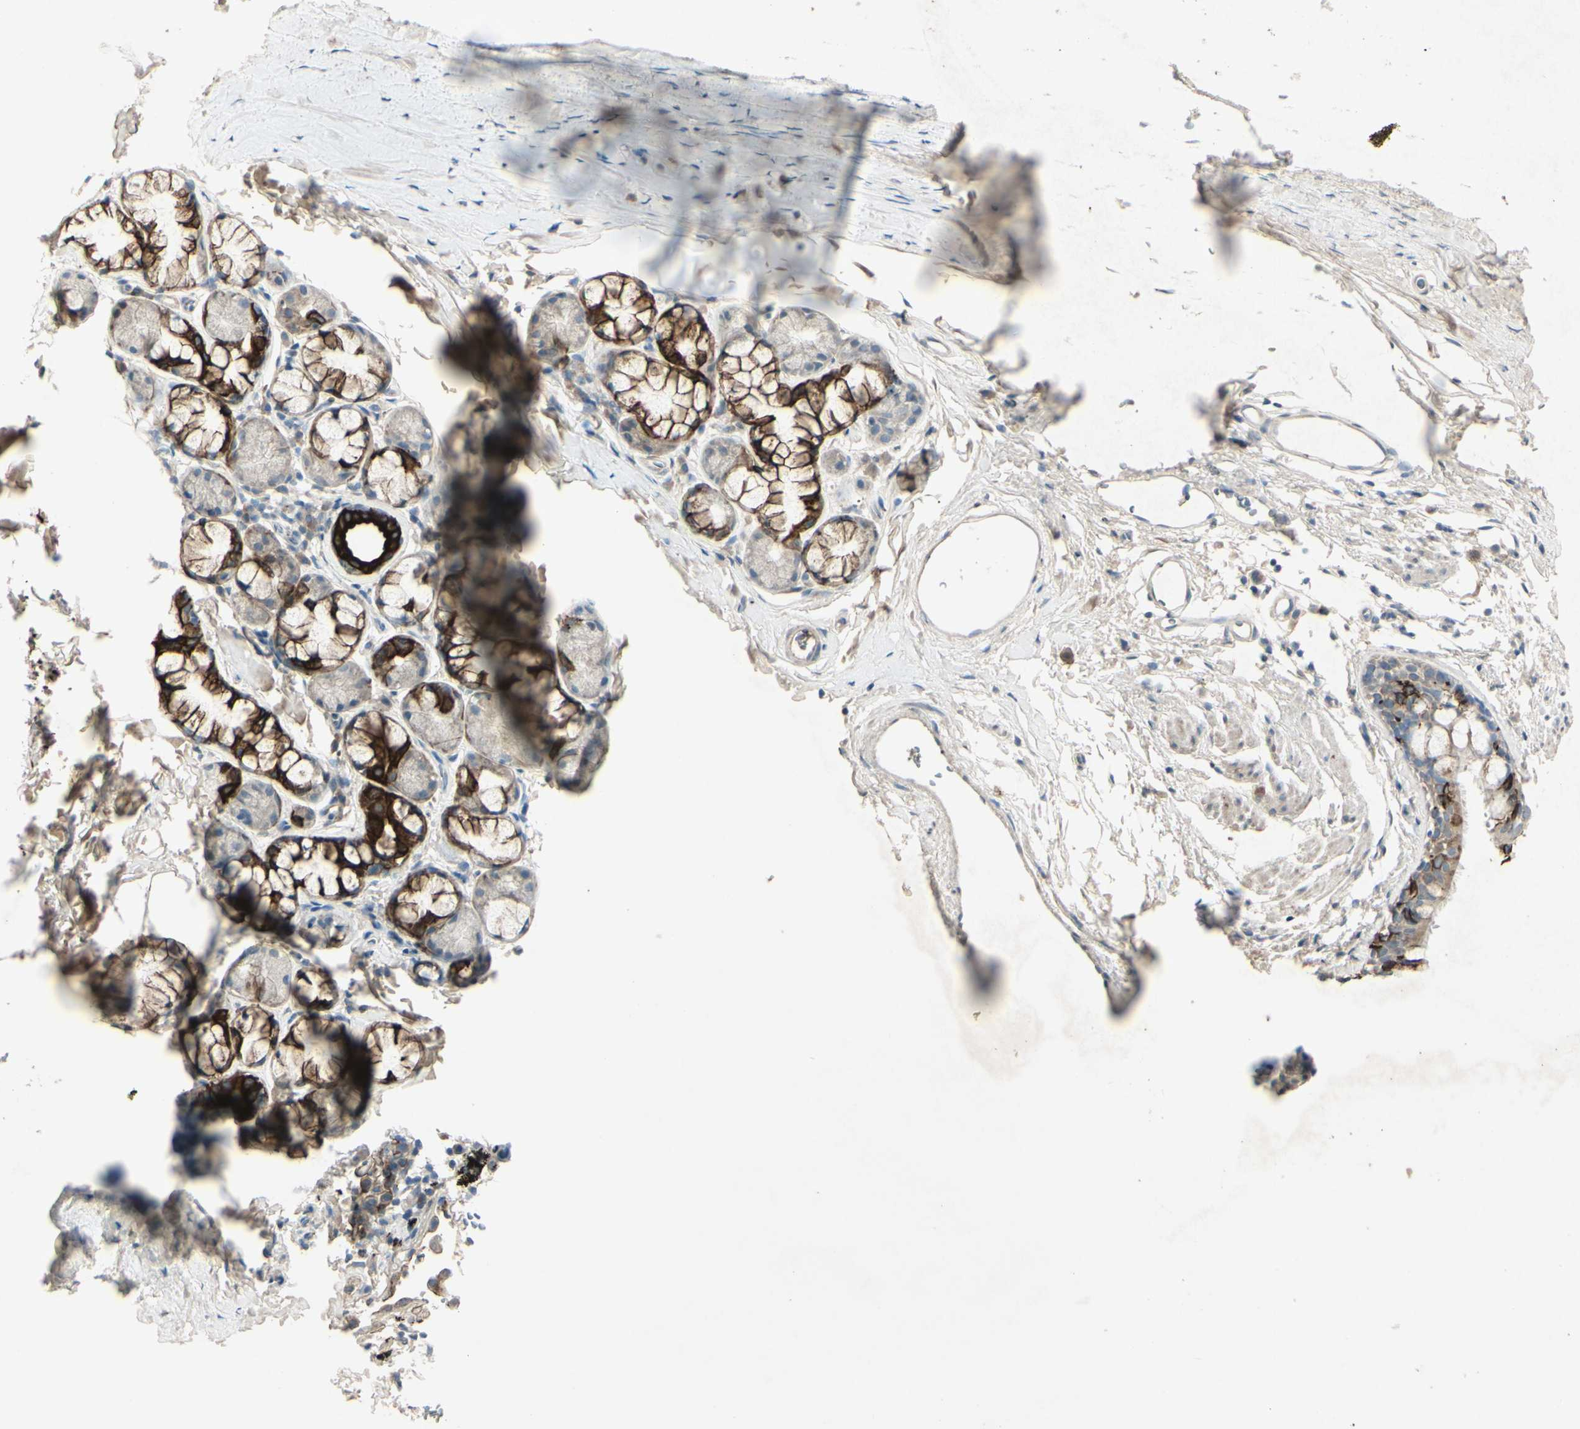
{"staining": {"intensity": "strong", "quantity": "25%-75%", "location": "cytoplasmic/membranous"}, "tissue": "bronchus", "cell_type": "Respiratory epithelial cells", "image_type": "normal", "snomed": [{"axis": "morphology", "description": "Normal tissue, NOS"}, {"axis": "morphology", "description": "Malignant melanoma, Metastatic site"}, {"axis": "topography", "description": "Bronchus"}, {"axis": "topography", "description": "Lung"}], "caption": "Immunohistochemistry of benign bronchus reveals high levels of strong cytoplasmic/membranous positivity in approximately 25%-75% of respiratory epithelial cells. (Brightfield microscopy of DAB IHC at high magnification).", "gene": "TIMM21", "patient": {"sex": "male", "age": 64}}